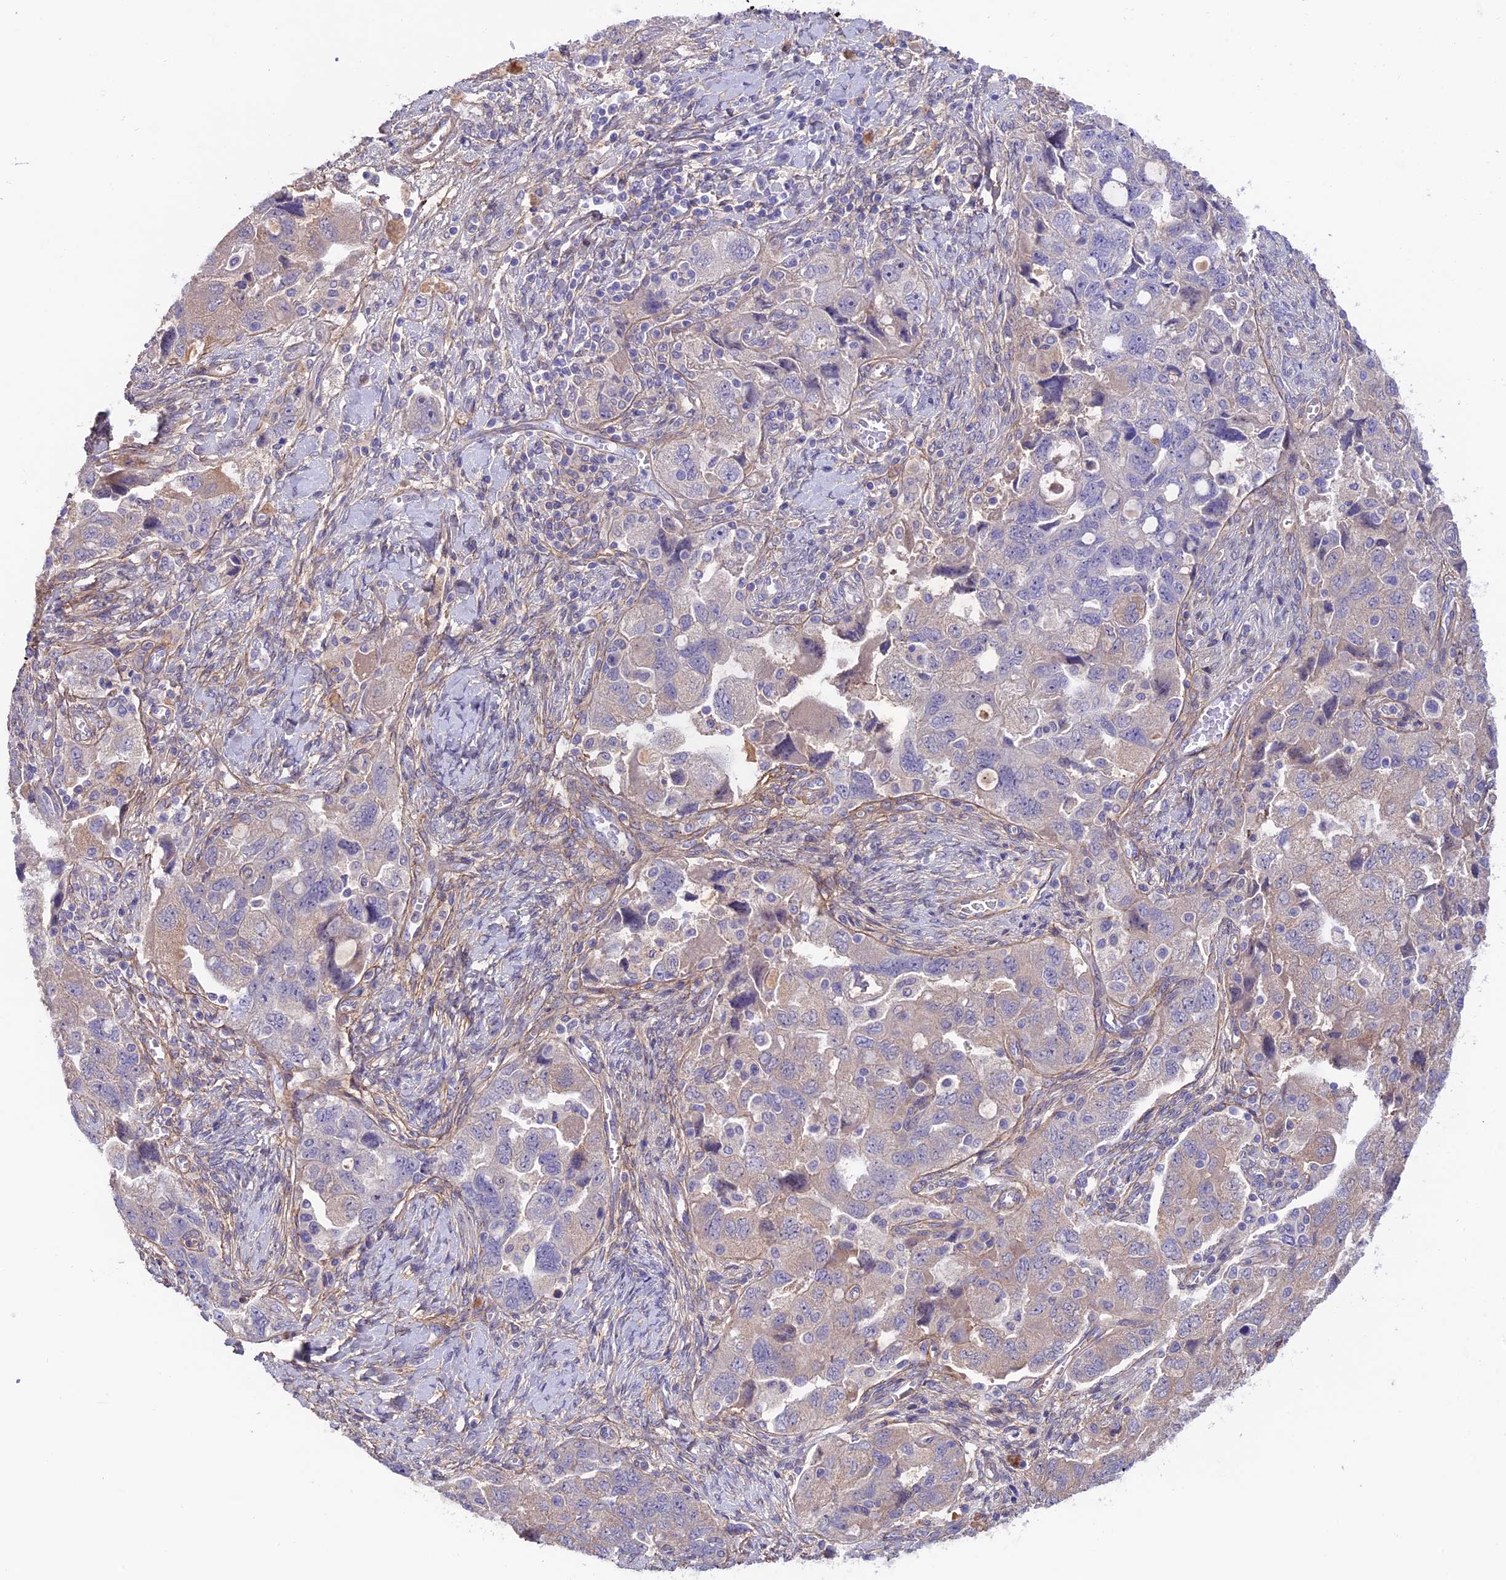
{"staining": {"intensity": "weak", "quantity": "<25%", "location": "cytoplasmic/membranous"}, "tissue": "ovarian cancer", "cell_type": "Tumor cells", "image_type": "cancer", "snomed": [{"axis": "morphology", "description": "Carcinoma, NOS"}, {"axis": "morphology", "description": "Cystadenocarcinoma, serous, NOS"}, {"axis": "topography", "description": "Ovary"}], "caption": "A high-resolution micrograph shows IHC staining of ovarian carcinoma, which displays no significant staining in tumor cells.", "gene": "COL4A3", "patient": {"sex": "female", "age": 69}}